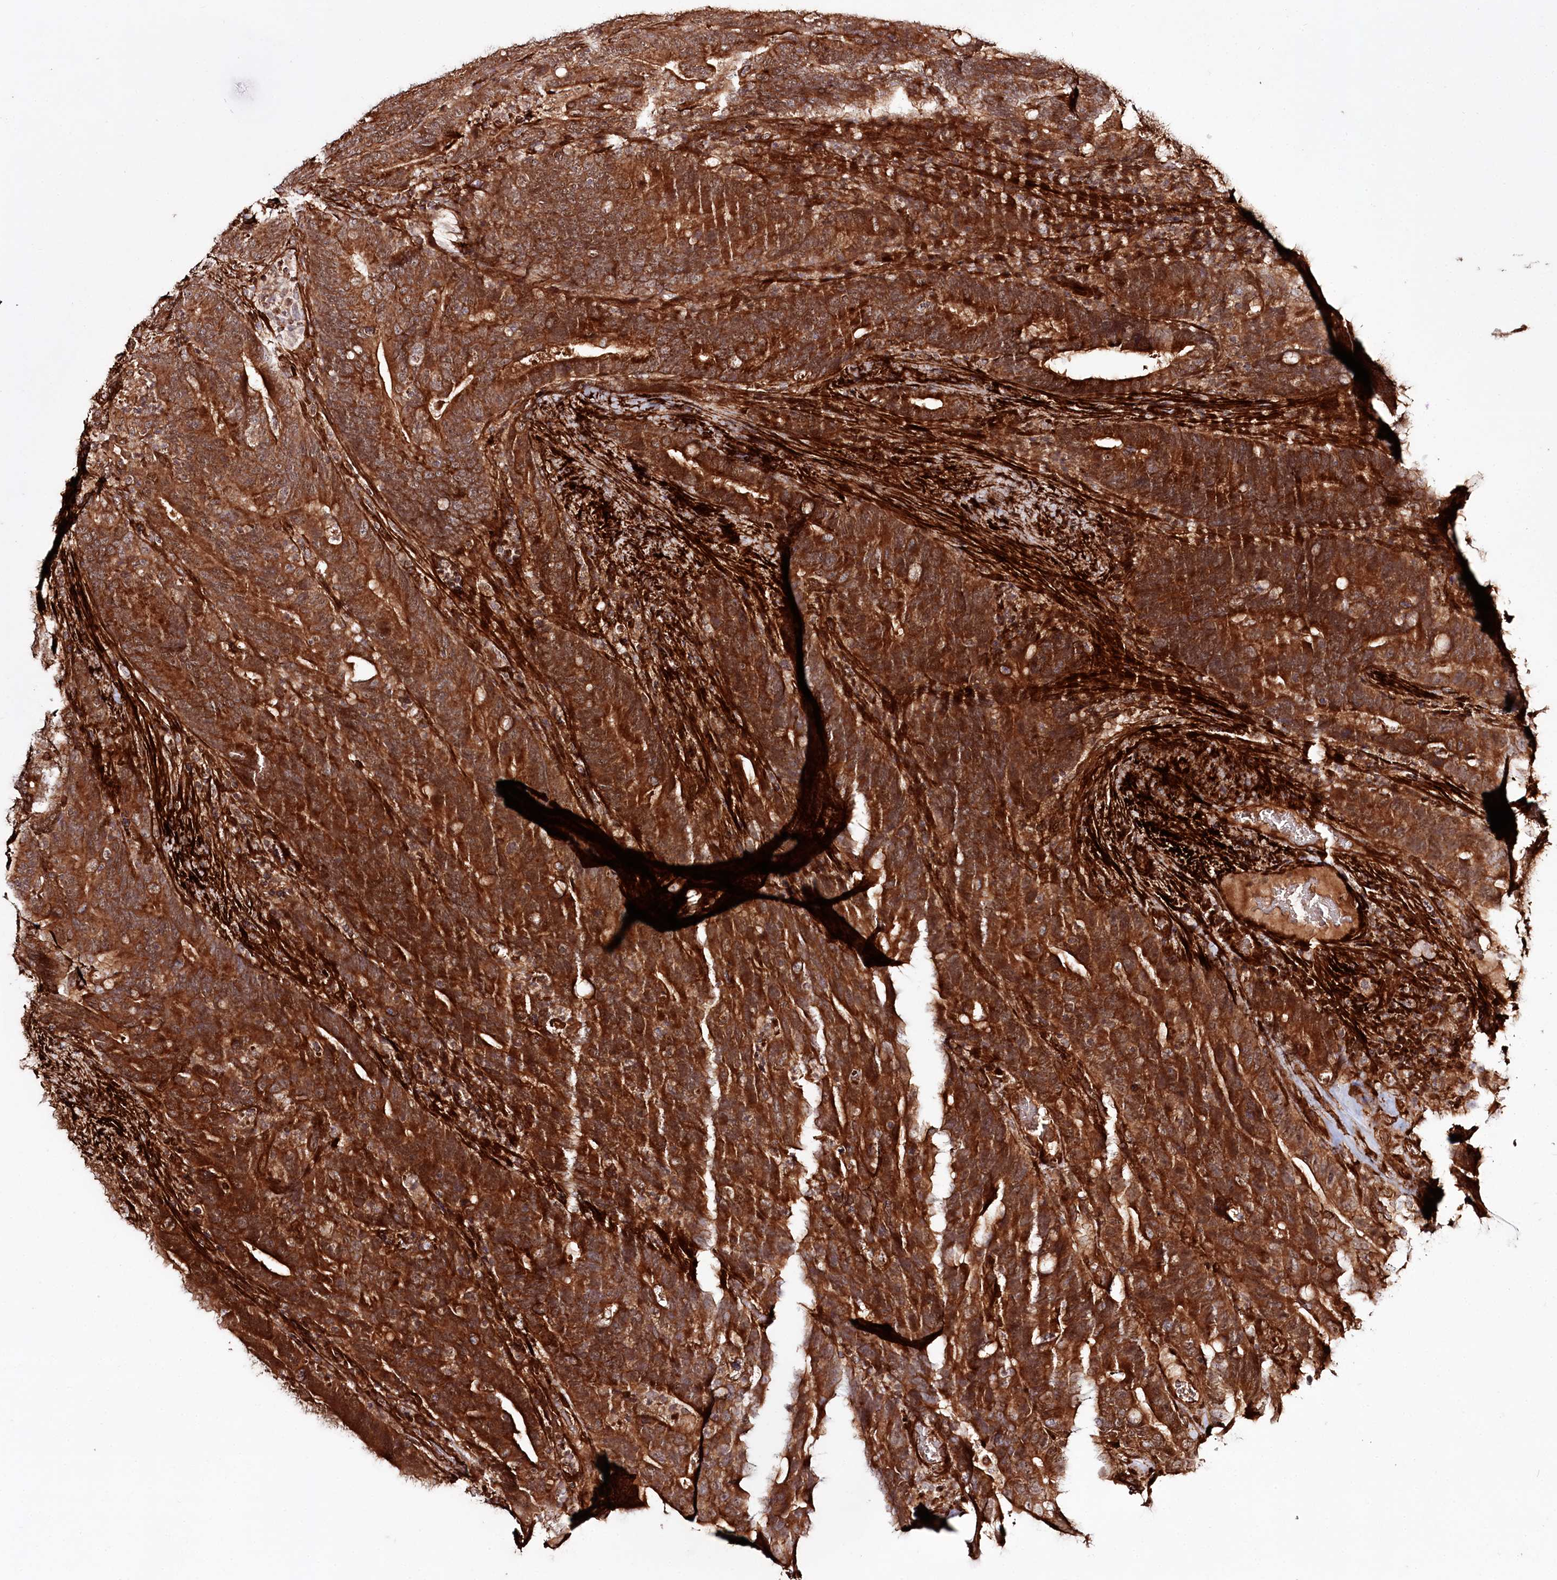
{"staining": {"intensity": "strong", "quantity": ">75%", "location": "cytoplasmic/membranous"}, "tissue": "colorectal cancer", "cell_type": "Tumor cells", "image_type": "cancer", "snomed": [{"axis": "morphology", "description": "Adenocarcinoma, NOS"}, {"axis": "topography", "description": "Colon"}], "caption": "This is an image of immunohistochemistry staining of adenocarcinoma (colorectal), which shows strong positivity in the cytoplasmic/membranous of tumor cells.", "gene": "REXO2", "patient": {"sex": "female", "age": 66}}